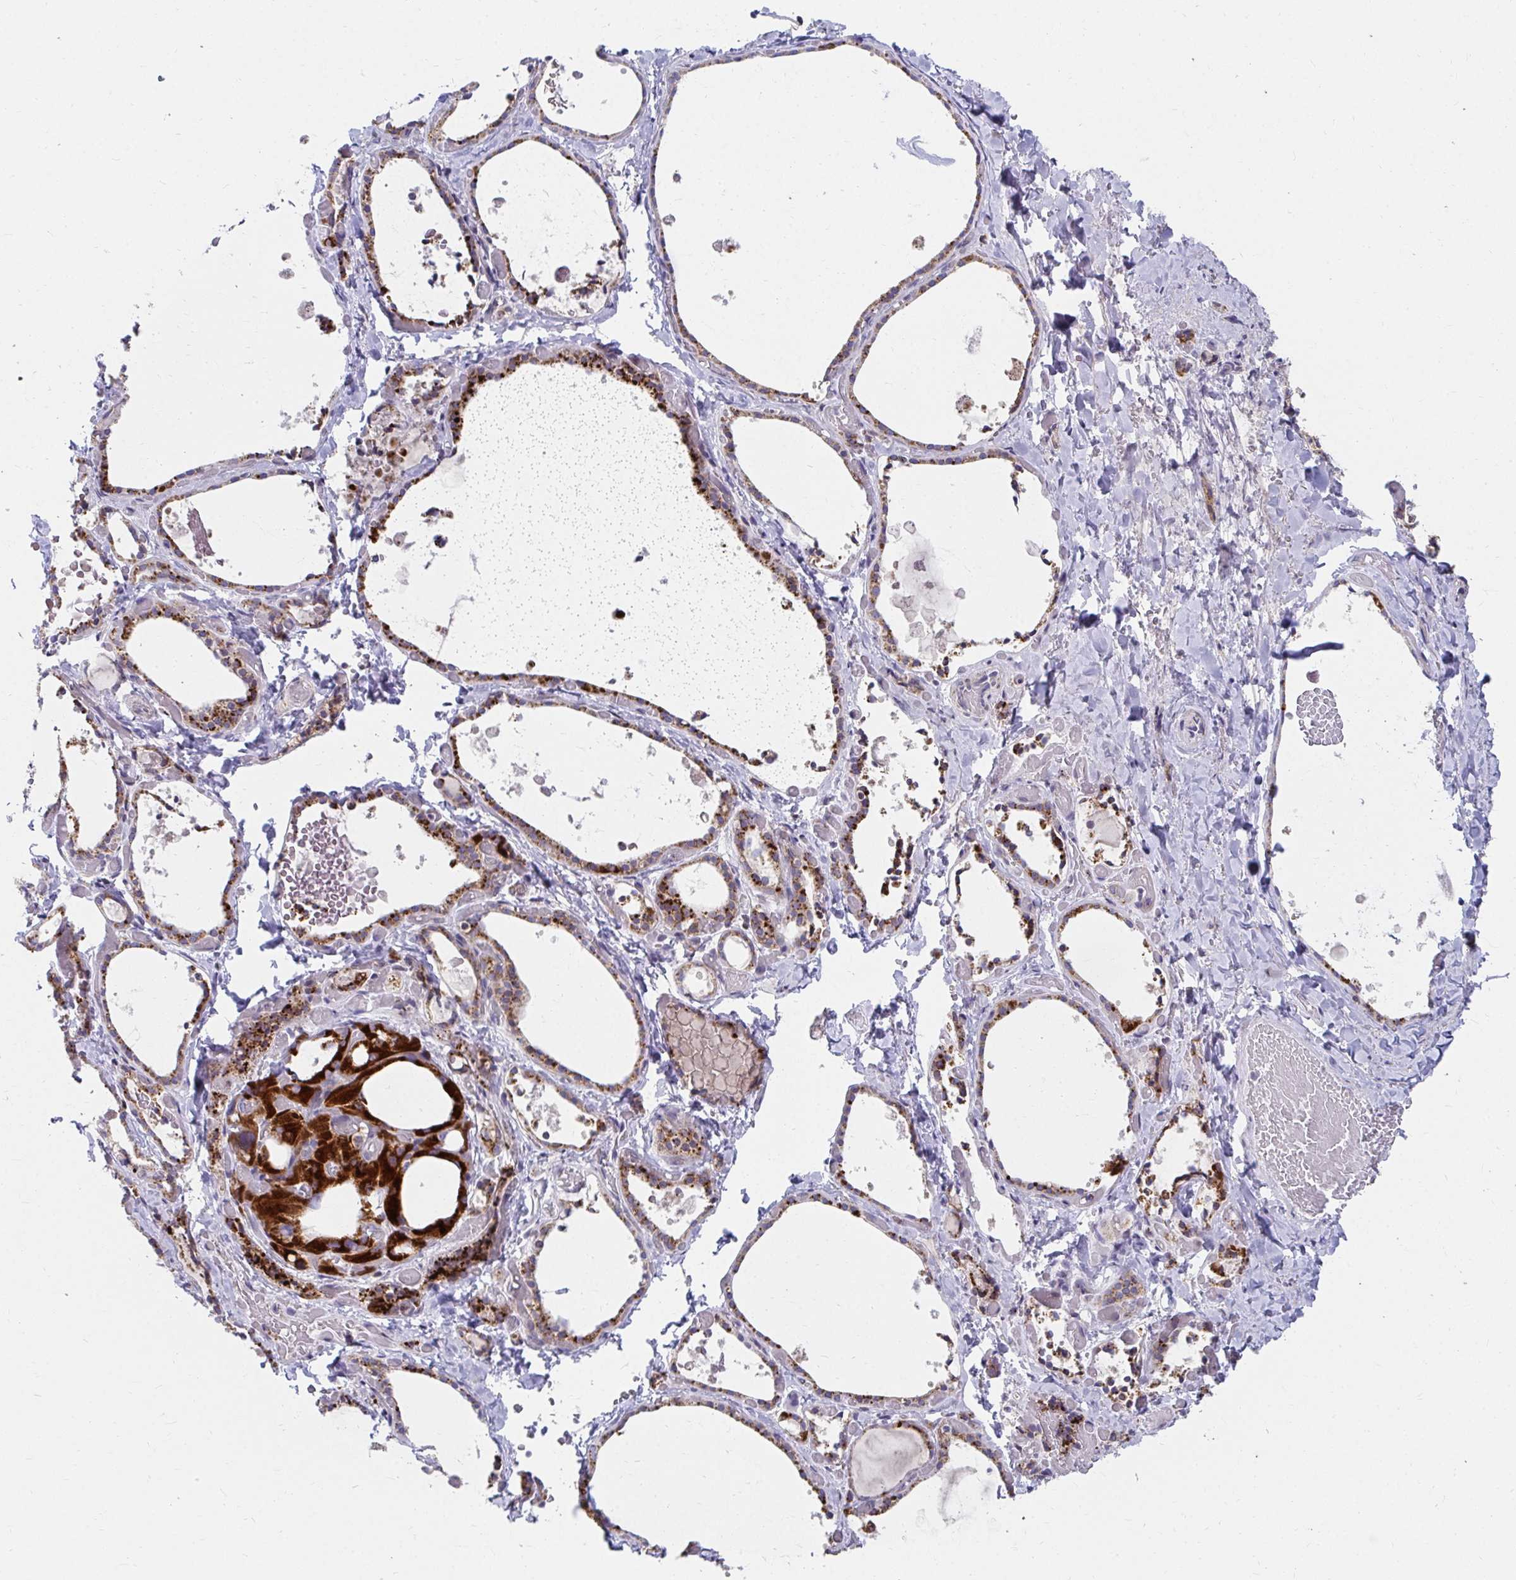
{"staining": {"intensity": "moderate", "quantity": ">75%", "location": "cytoplasmic/membranous"}, "tissue": "thyroid gland", "cell_type": "Glandular cells", "image_type": "normal", "snomed": [{"axis": "morphology", "description": "Normal tissue, NOS"}, {"axis": "topography", "description": "Thyroid gland"}], "caption": "Immunohistochemical staining of benign thyroid gland shows >75% levels of moderate cytoplasmic/membranous protein staining in approximately >75% of glandular cells.", "gene": "EXOC5", "patient": {"sex": "female", "age": 56}}